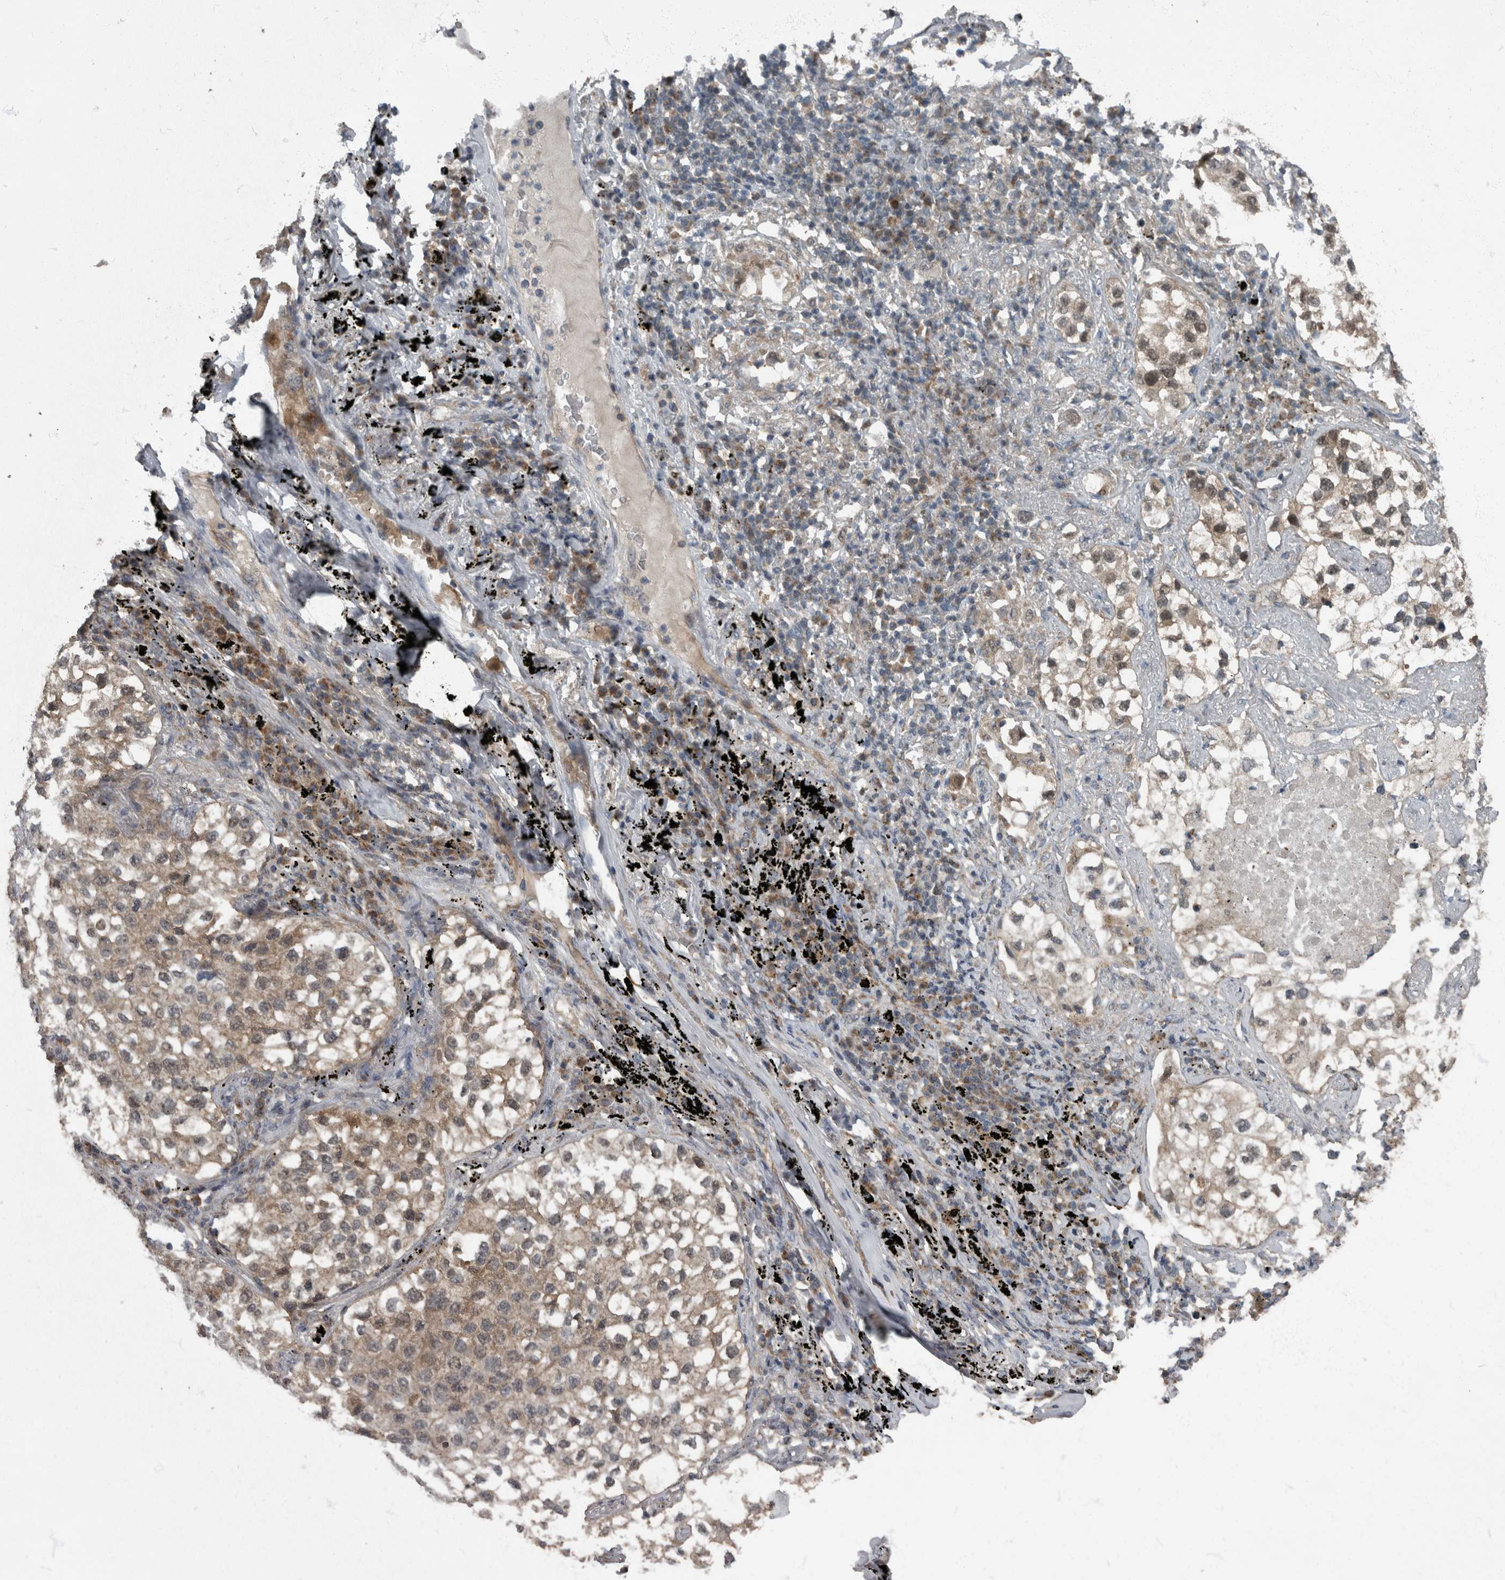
{"staining": {"intensity": "moderate", "quantity": ">75%", "location": "cytoplasmic/membranous"}, "tissue": "lung cancer", "cell_type": "Tumor cells", "image_type": "cancer", "snomed": [{"axis": "morphology", "description": "Adenocarcinoma, NOS"}, {"axis": "topography", "description": "Lung"}], "caption": "A micrograph showing moderate cytoplasmic/membranous positivity in about >75% of tumor cells in adenocarcinoma (lung), as visualized by brown immunohistochemical staining.", "gene": "RABGGTB", "patient": {"sex": "male", "age": 63}}